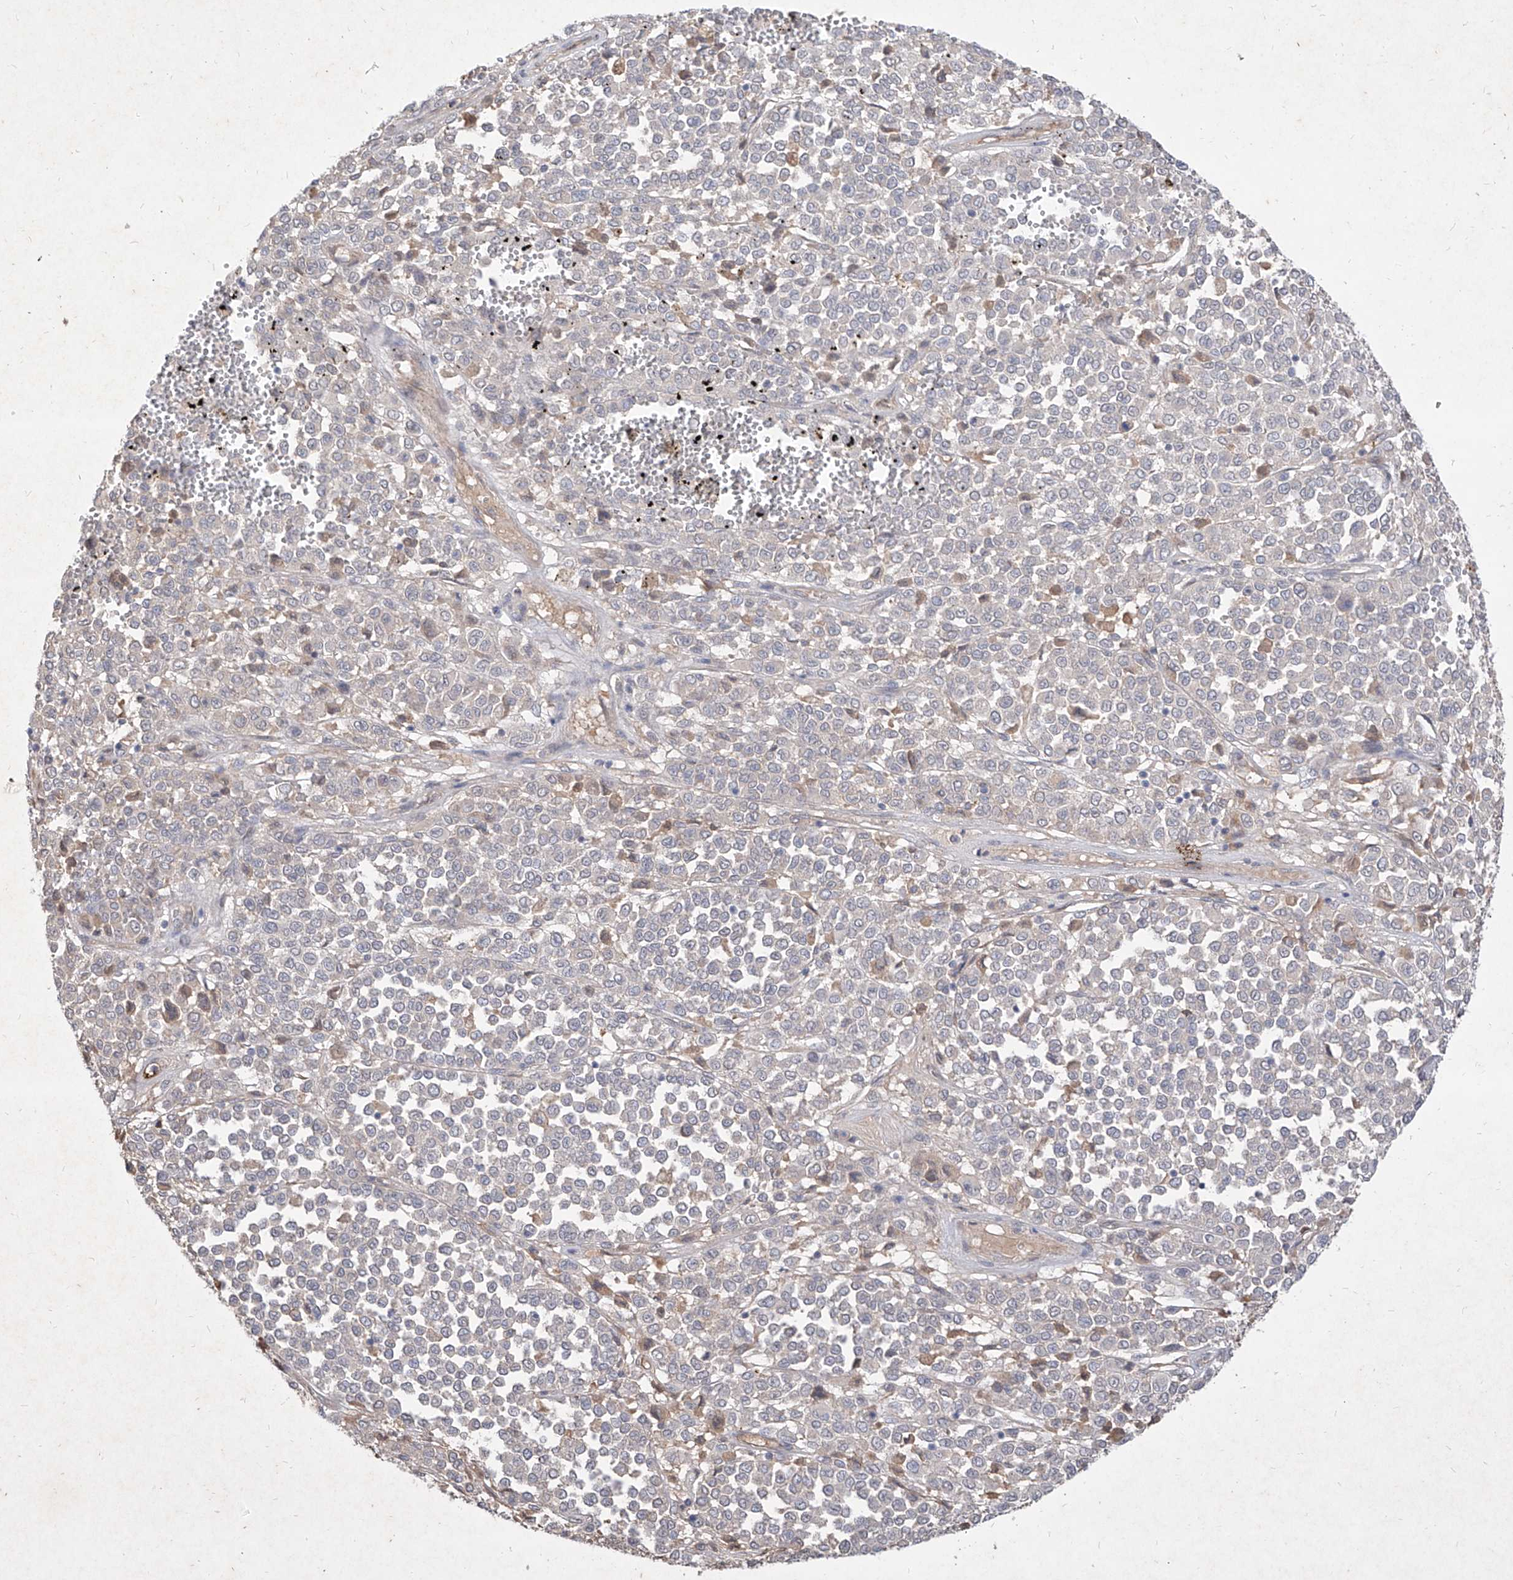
{"staining": {"intensity": "negative", "quantity": "none", "location": "none"}, "tissue": "melanoma", "cell_type": "Tumor cells", "image_type": "cancer", "snomed": [{"axis": "morphology", "description": "Malignant melanoma, Metastatic site"}, {"axis": "topography", "description": "Pancreas"}], "caption": "The IHC histopathology image has no significant expression in tumor cells of melanoma tissue. (DAB (3,3'-diaminobenzidine) immunohistochemistry (IHC) with hematoxylin counter stain).", "gene": "C4A", "patient": {"sex": "female", "age": 30}}